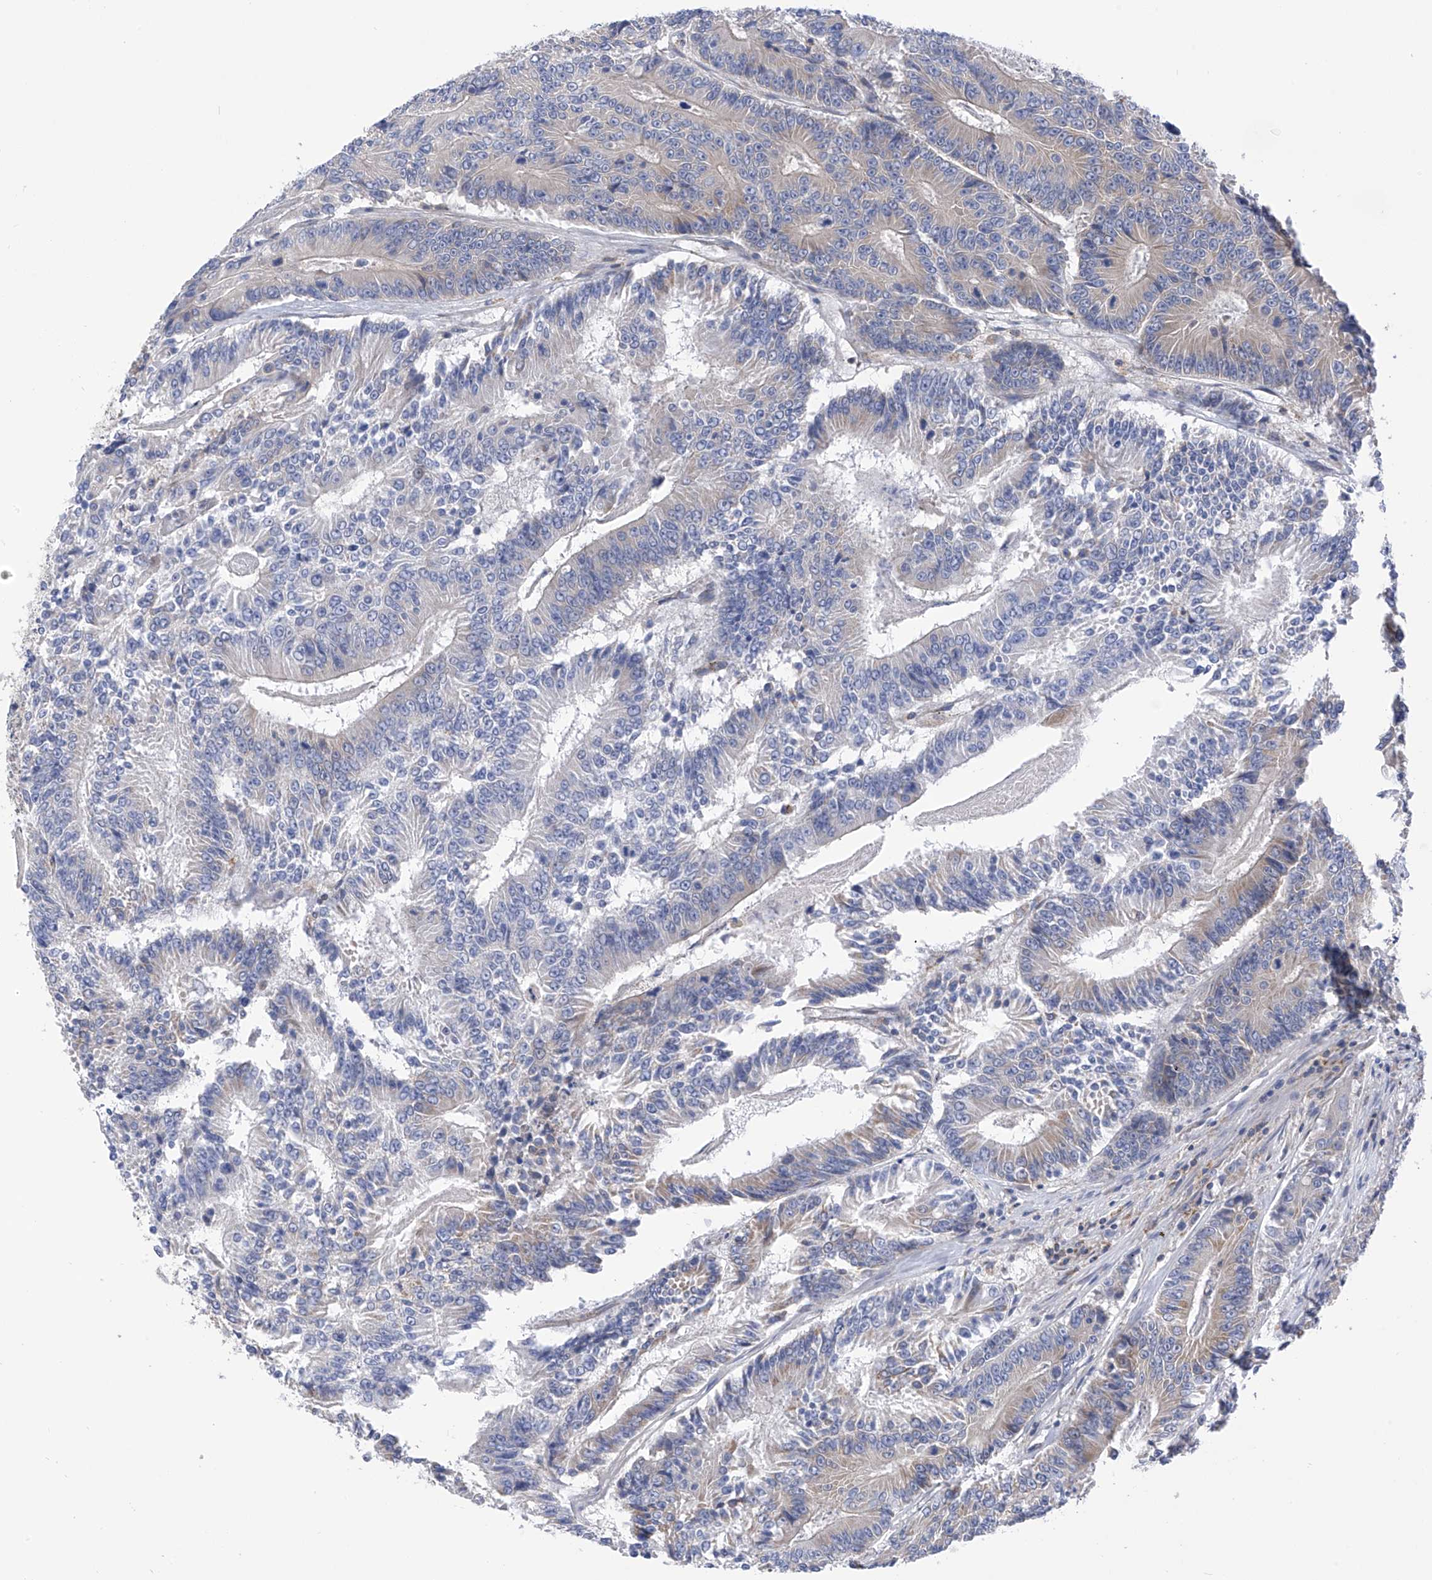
{"staining": {"intensity": "negative", "quantity": "none", "location": "none"}, "tissue": "colorectal cancer", "cell_type": "Tumor cells", "image_type": "cancer", "snomed": [{"axis": "morphology", "description": "Adenocarcinoma, NOS"}, {"axis": "topography", "description": "Colon"}], "caption": "This photomicrograph is of colorectal cancer (adenocarcinoma) stained with IHC to label a protein in brown with the nuclei are counter-stained blue. There is no expression in tumor cells. (DAB (3,3'-diaminobenzidine) immunohistochemistry (IHC) visualized using brightfield microscopy, high magnification).", "gene": "P2RX7", "patient": {"sex": "male", "age": 83}}